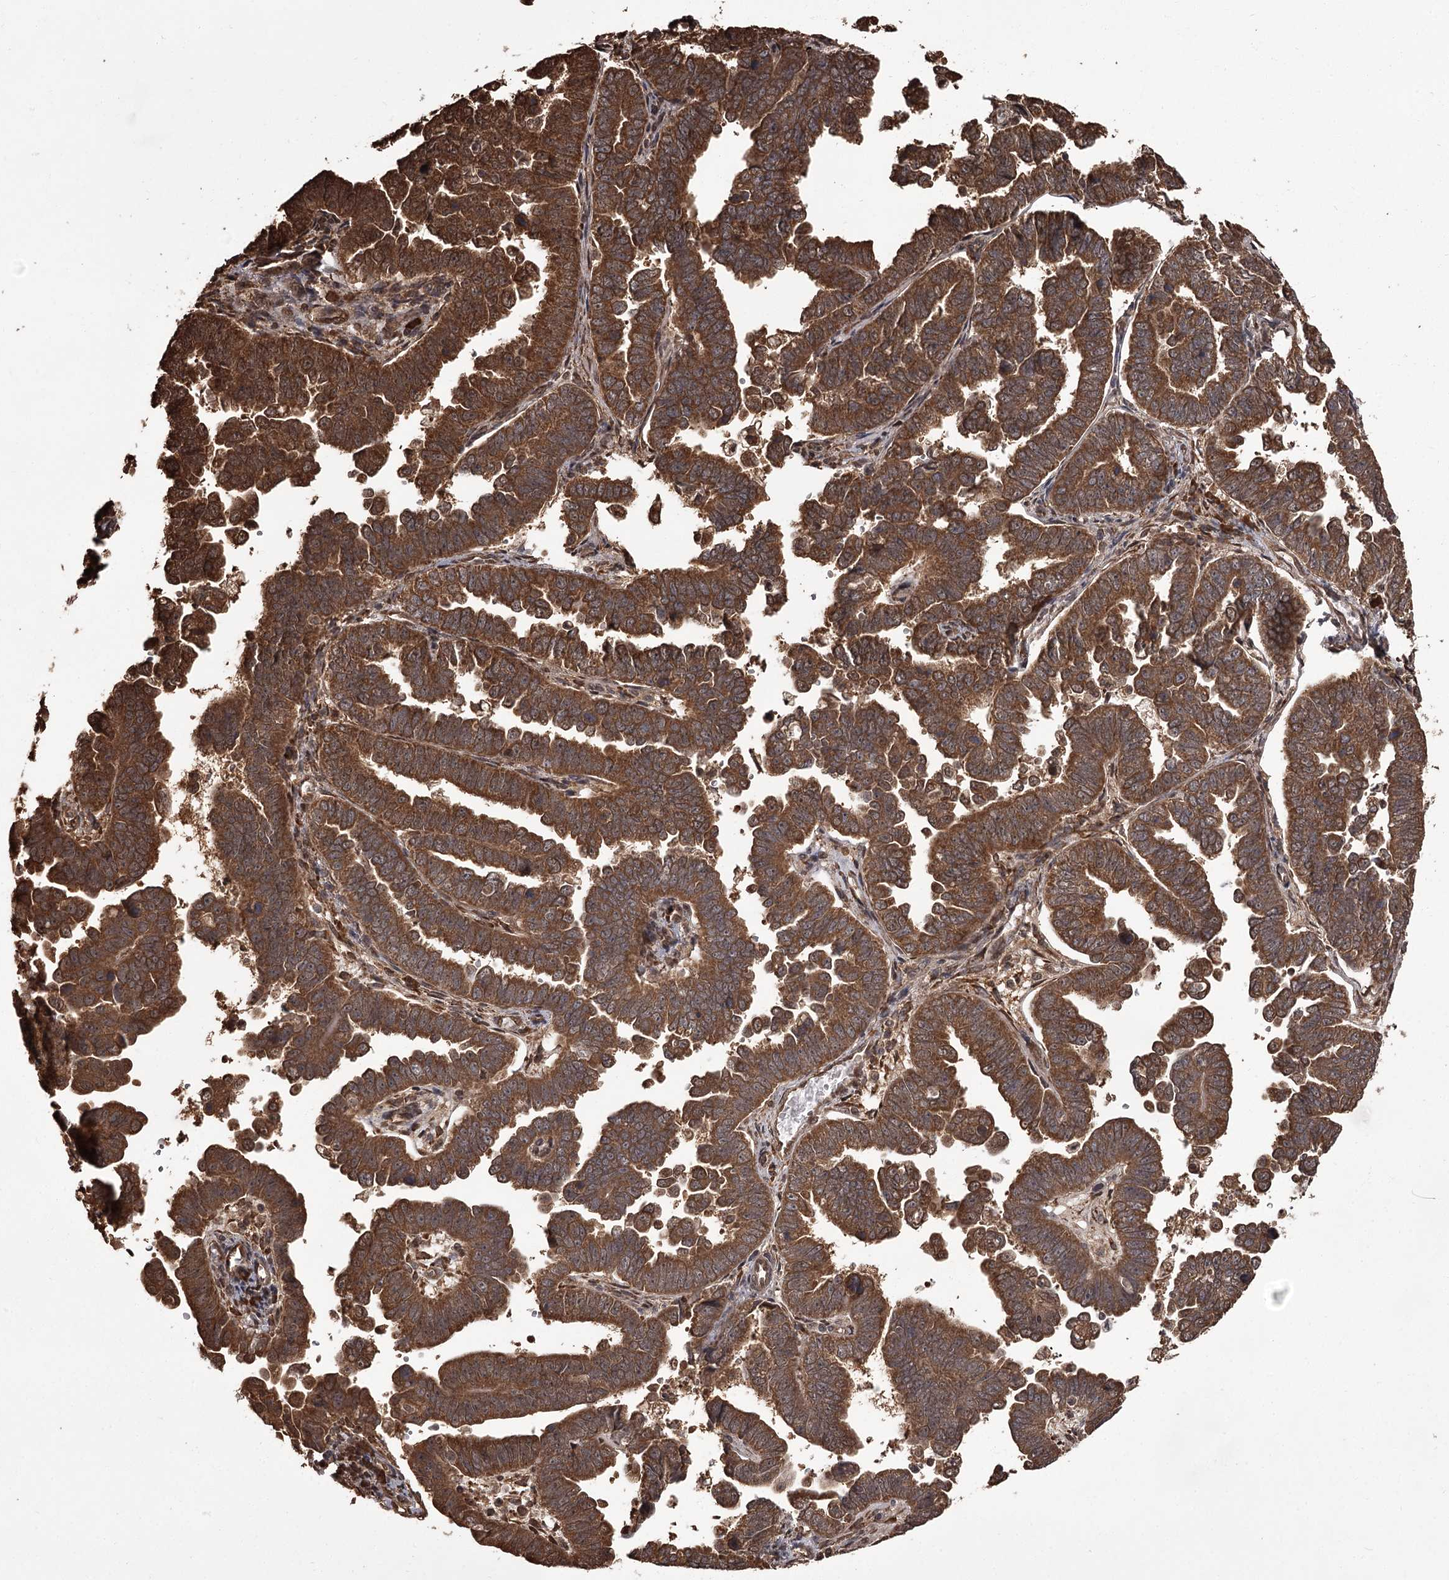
{"staining": {"intensity": "strong", "quantity": ">75%", "location": "cytoplasmic/membranous"}, "tissue": "endometrial cancer", "cell_type": "Tumor cells", "image_type": "cancer", "snomed": [{"axis": "morphology", "description": "Adenocarcinoma, NOS"}, {"axis": "topography", "description": "Endometrium"}], "caption": "Immunohistochemistry (IHC) image of adenocarcinoma (endometrial) stained for a protein (brown), which shows high levels of strong cytoplasmic/membranous expression in approximately >75% of tumor cells.", "gene": "NPRL2", "patient": {"sex": "female", "age": 75}}